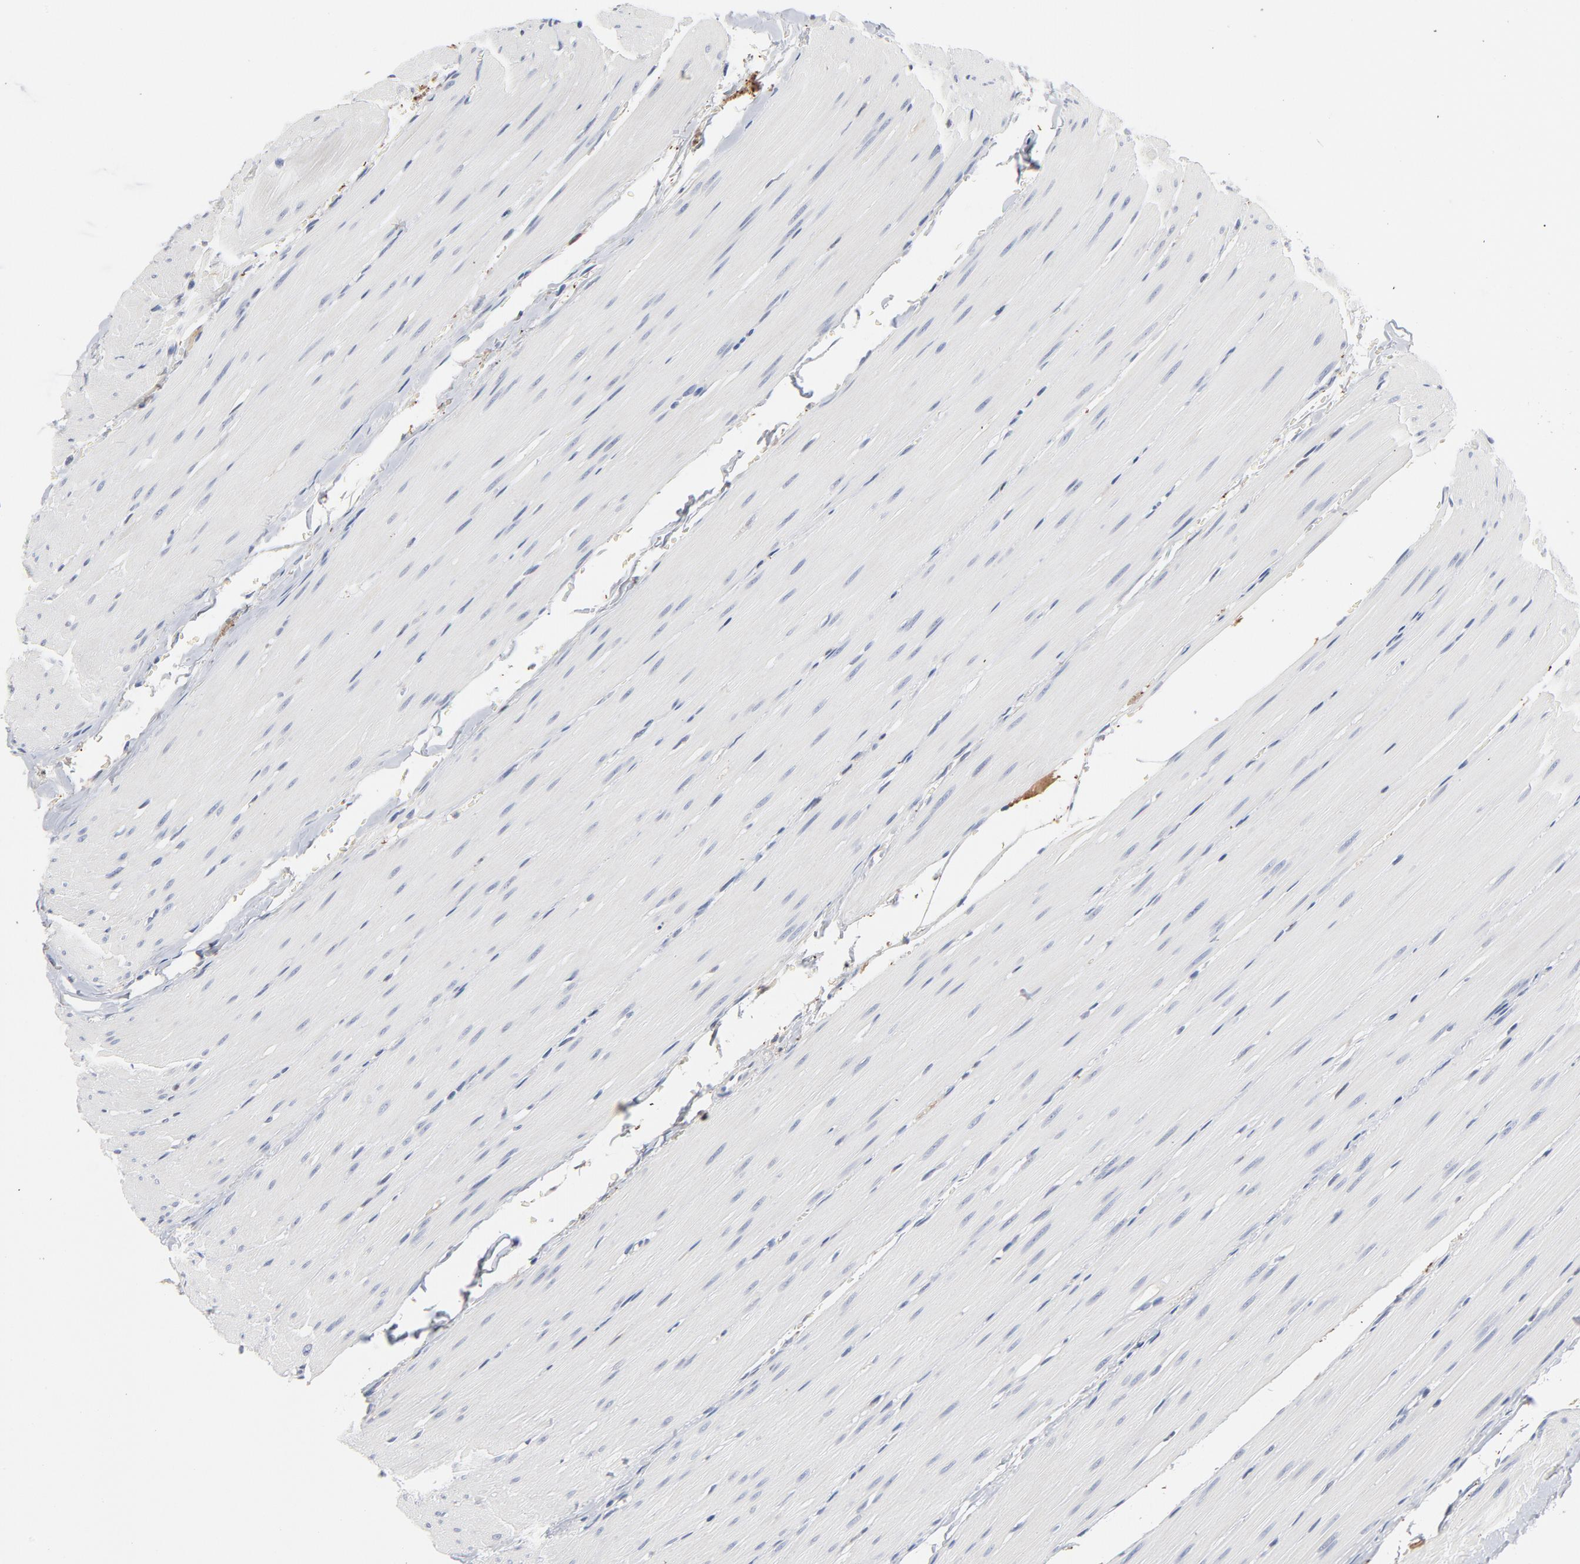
{"staining": {"intensity": "negative", "quantity": "none", "location": "none"}, "tissue": "small intestine", "cell_type": "Glandular cells", "image_type": "normal", "snomed": [{"axis": "morphology", "description": "Normal tissue, NOS"}, {"axis": "topography", "description": "Small intestine"}], "caption": "Small intestine stained for a protein using immunohistochemistry demonstrates no staining glandular cells.", "gene": "SERPINA4", "patient": {"sex": "female", "age": 61}}